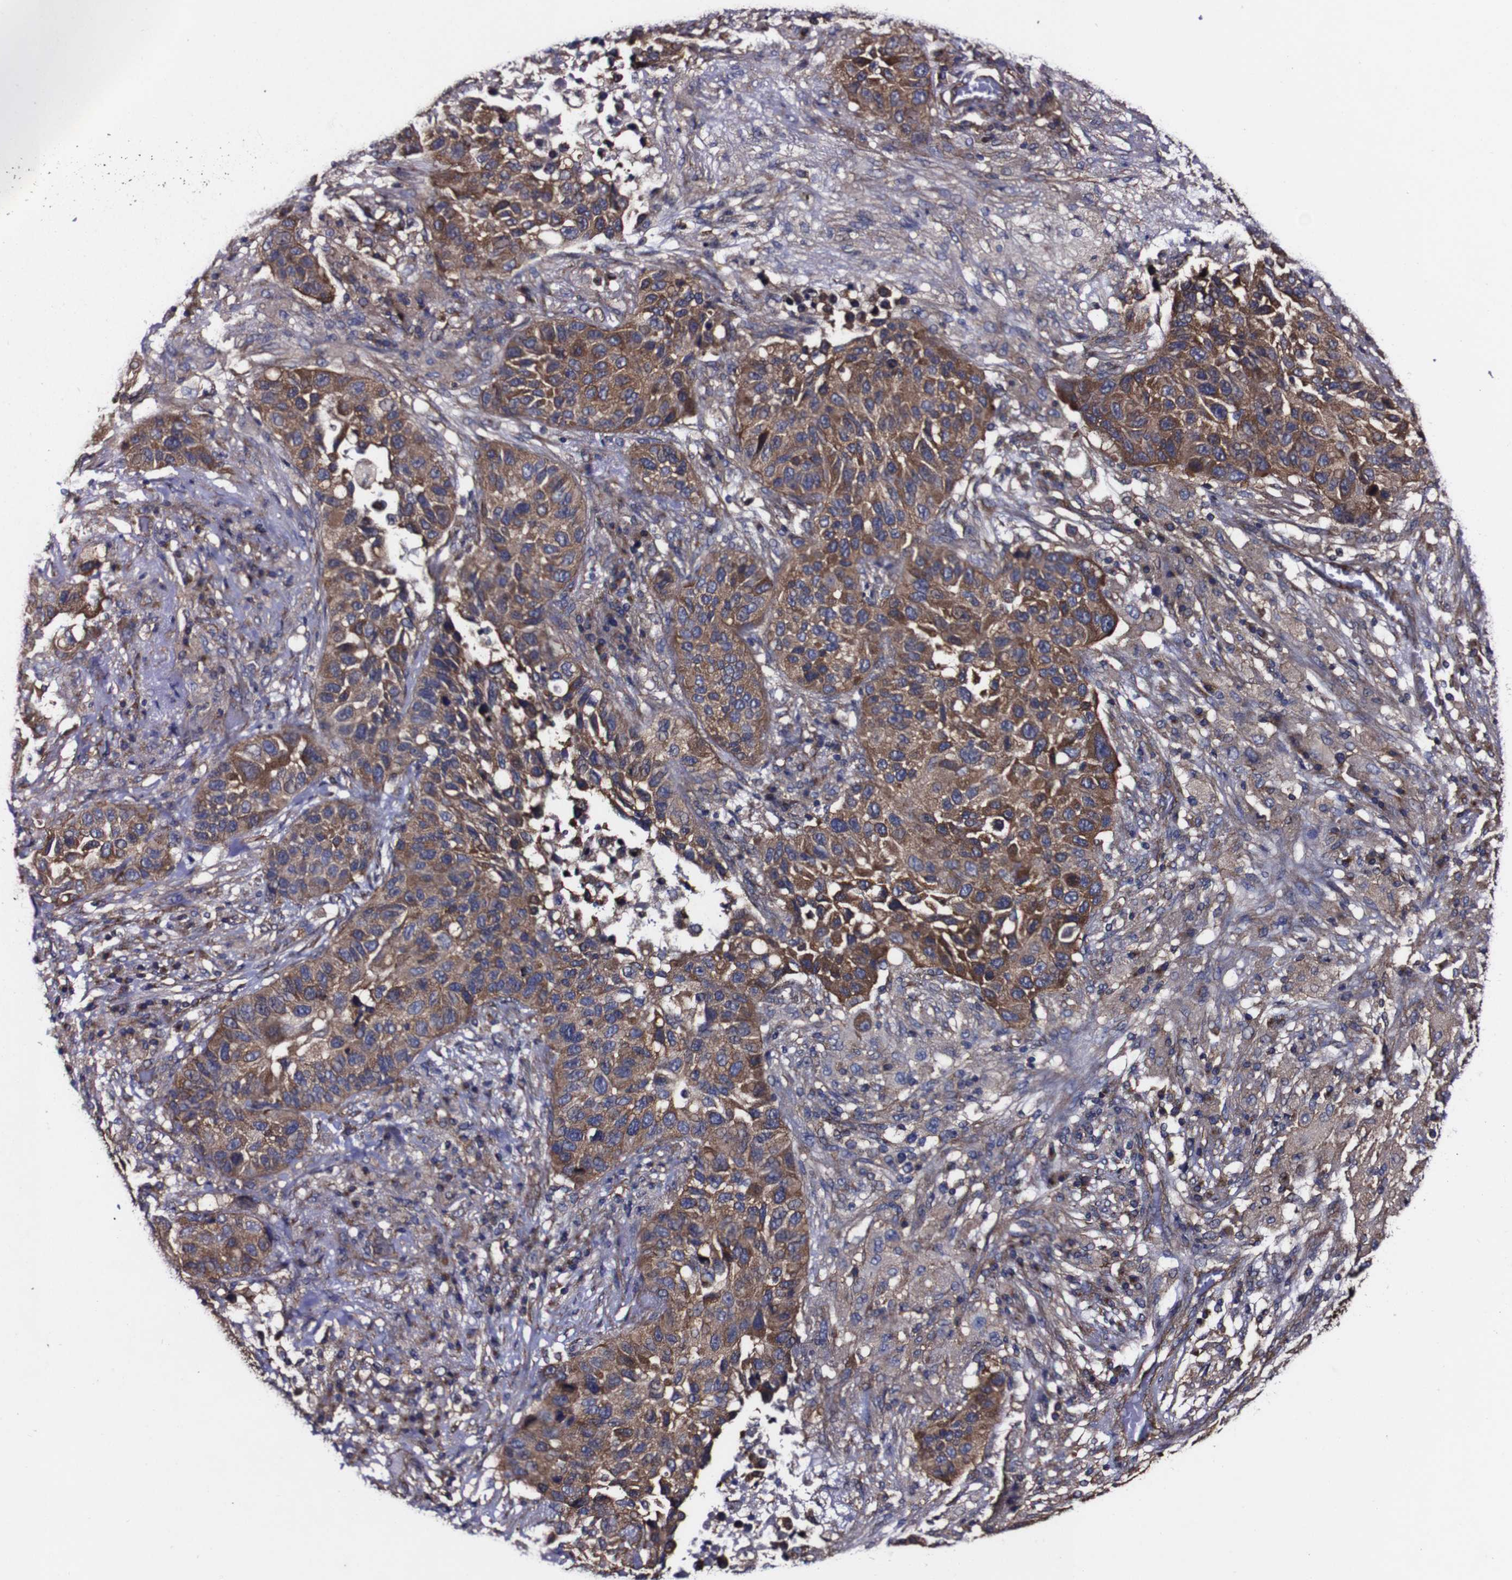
{"staining": {"intensity": "moderate", "quantity": ">75%", "location": "cytoplasmic/membranous"}, "tissue": "lung cancer", "cell_type": "Tumor cells", "image_type": "cancer", "snomed": [{"axis": "morphology", "description": "Squamous cell carcinoma, NOS"}, {"axis": "topography", "description": "Lung"}], "caption": "A high-resolution histopathology image shows IHC staining of lung squamous cell carcinoma, which reveals moderate cytoplasmic/membranous positivity in about >75% of tumor cells.", "gene": "CSF1R", "patient": {"sex": "male", "age": 57}}